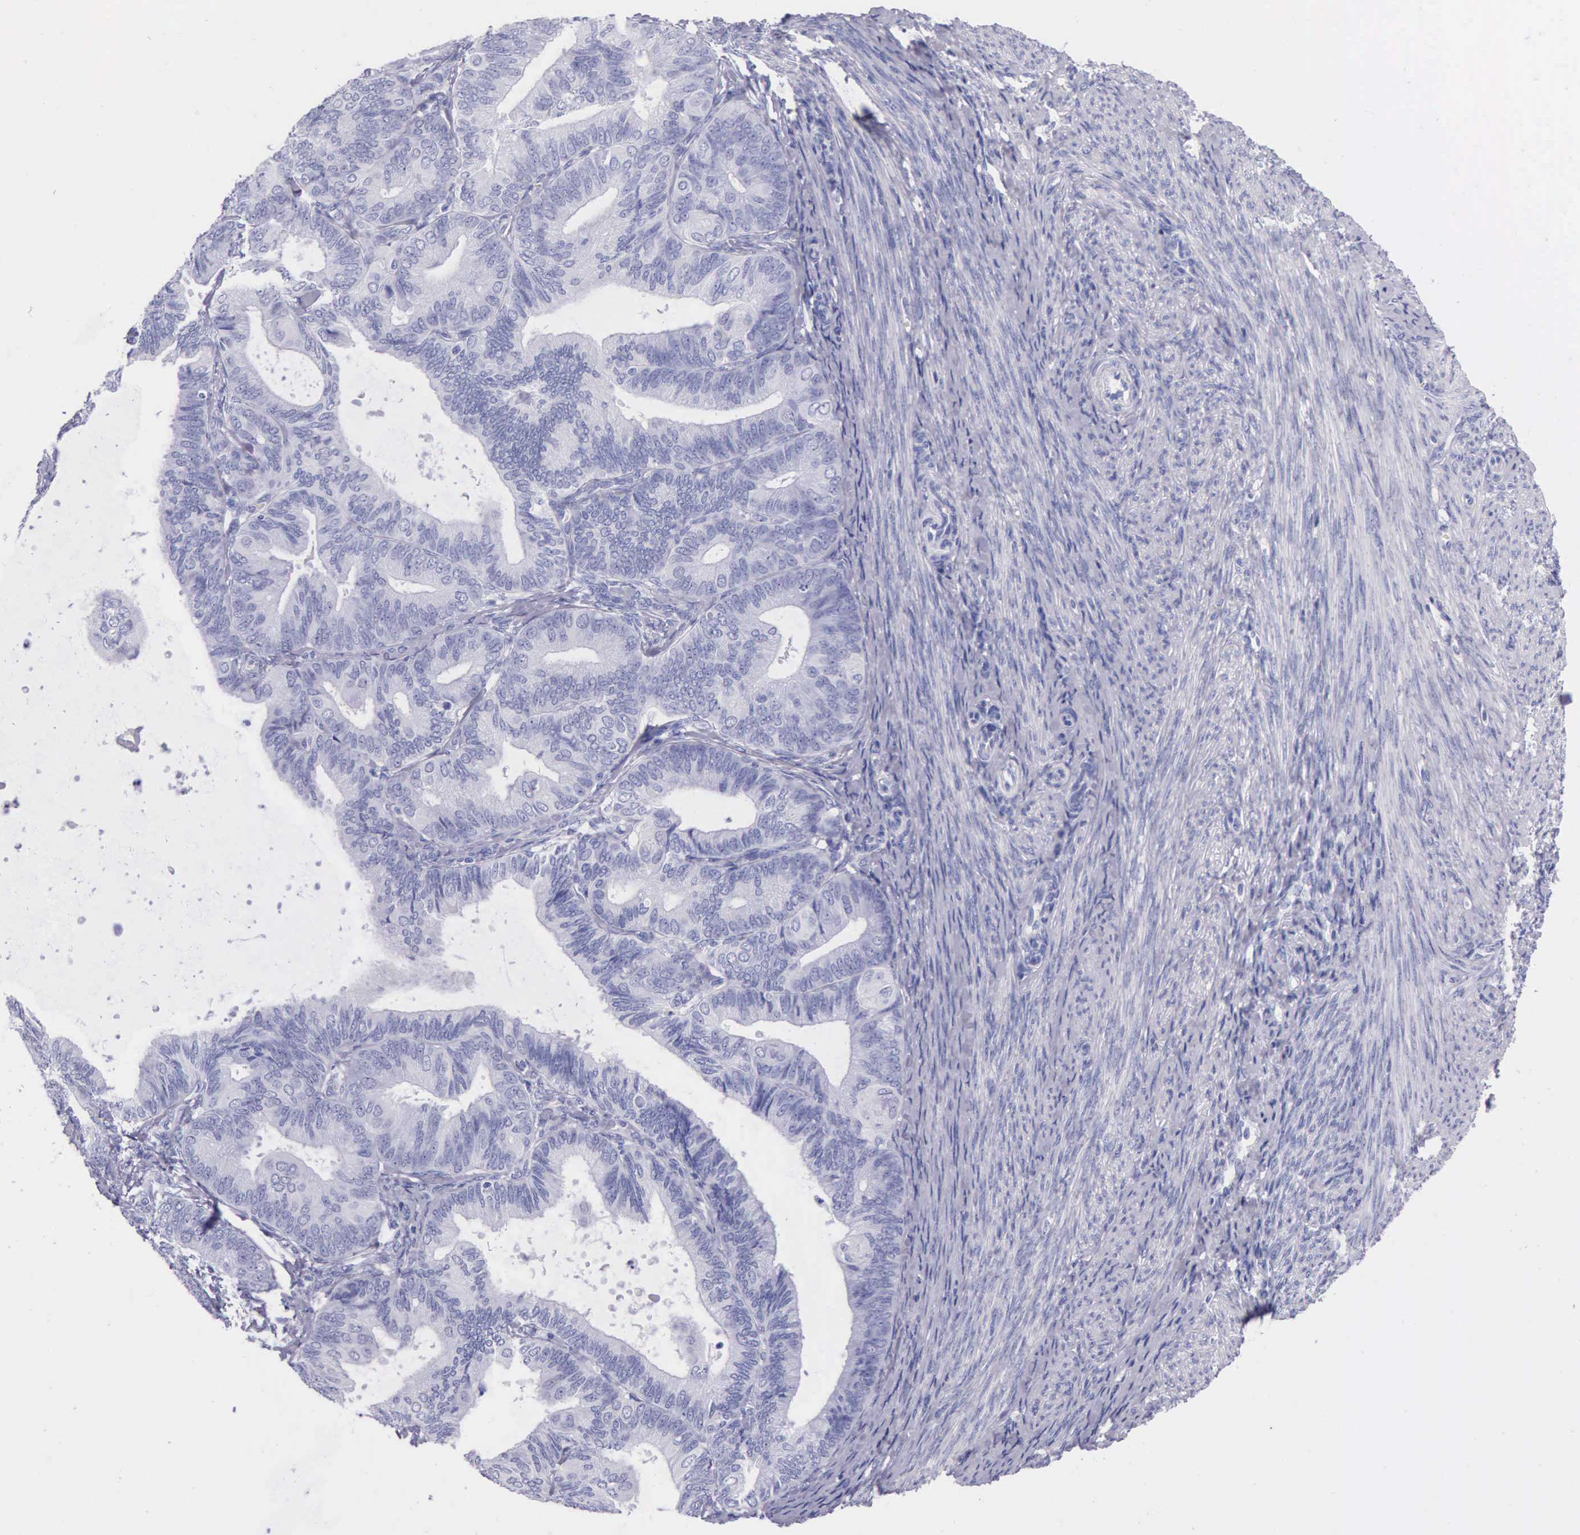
{"staining": {"intensity": "negative", "quantity": "none", "location": "none"}, "tissue": "endometrial cancer", "cell_type": "Tumor cells", "image_type": "cancer", "snomed": [{"axis": "morphology", "description": "Adenocarcinoma, NOS"}, {"axis": "topography", "description": "Endometrium"}], "caption": "Endometrial cancer (adenocarcinoma) stained for a protein using IHC reveals no expression tumor cells.", "gene": "KLK3", "patient": {"sex": "female", "age": 63}}